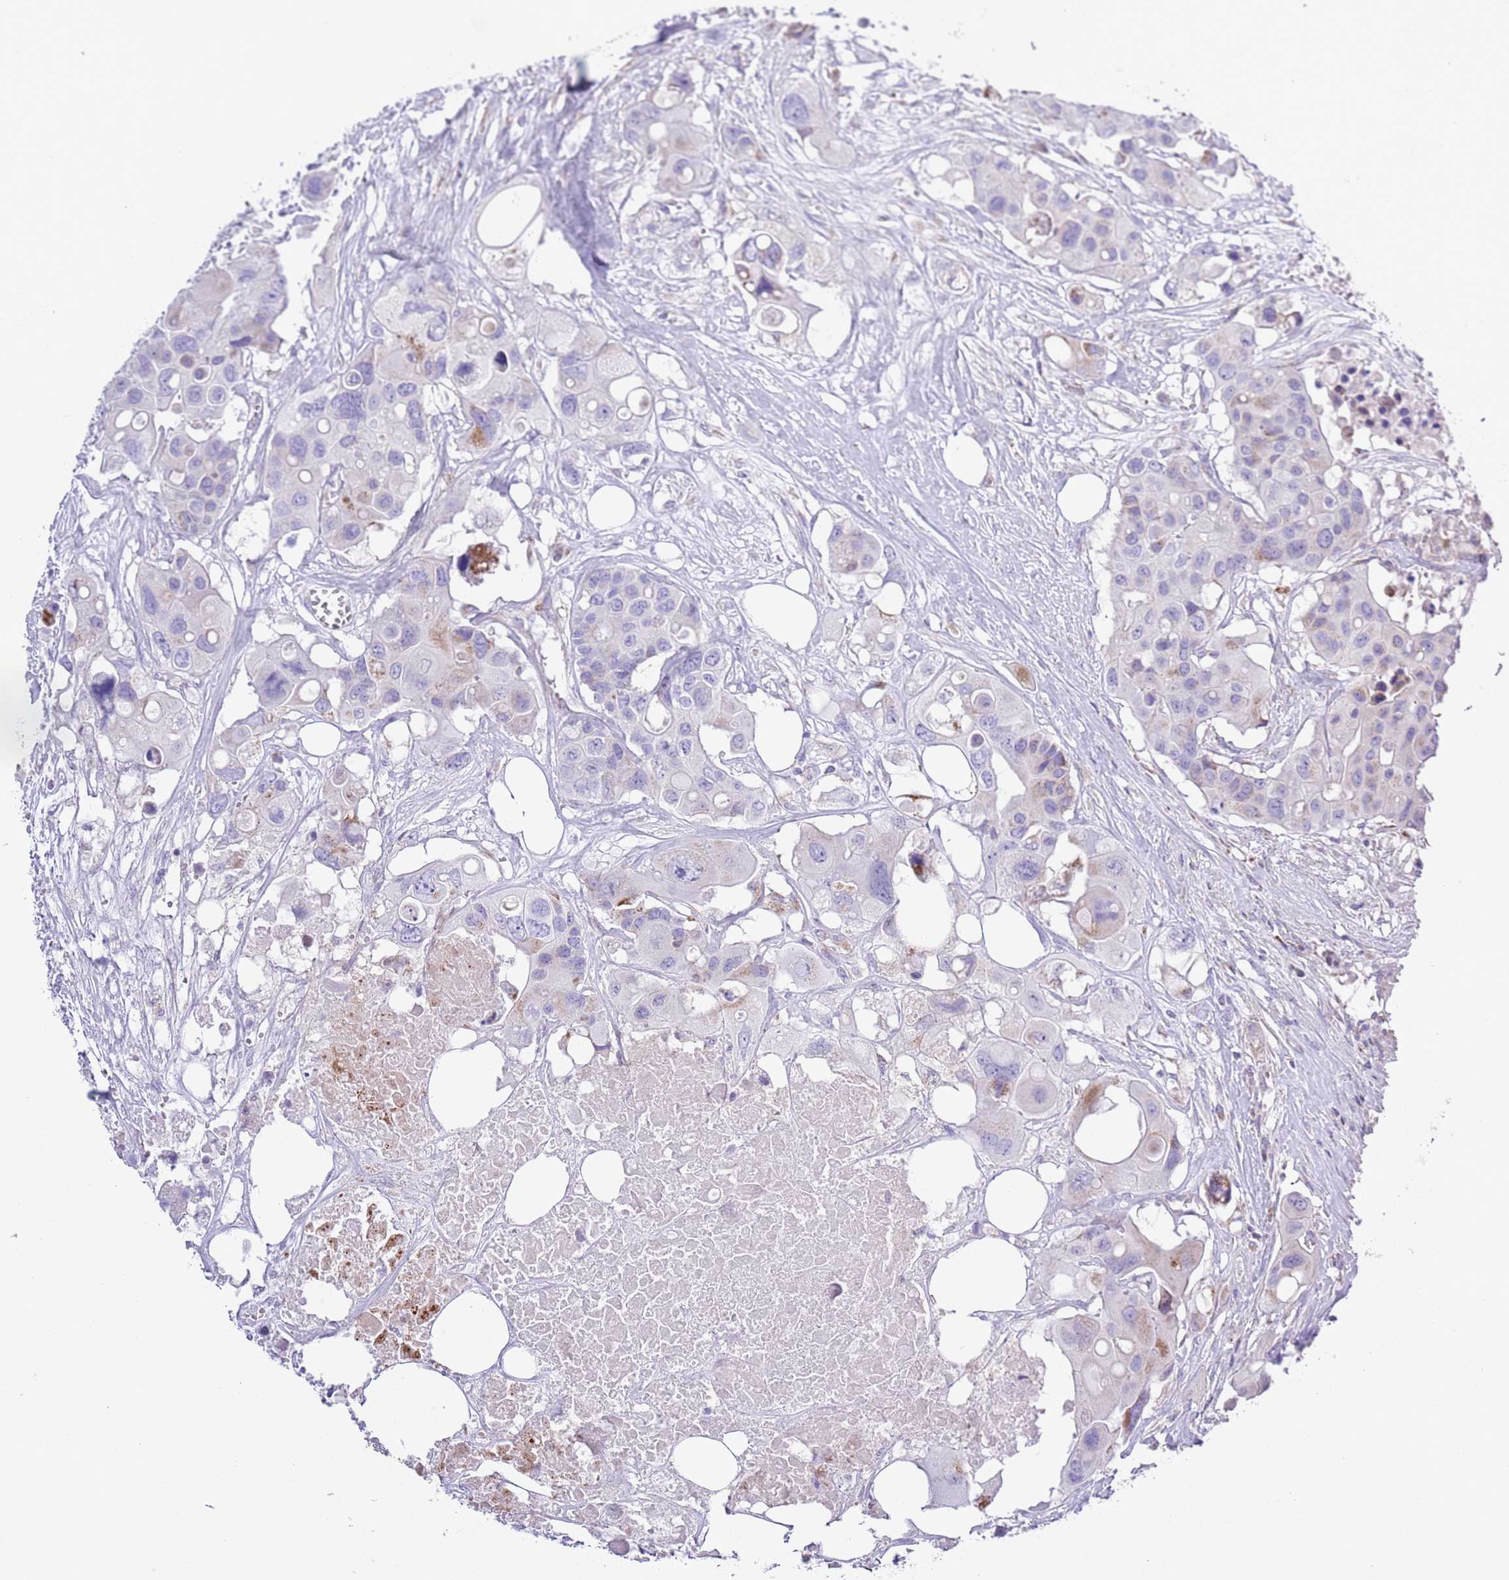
{"staining": {"intensity": "negative", "quantity": "none", "location": "none"}, "tissue": "colorectal cancer", "cell_type": "Tumor cells", "image_type": "cancer", "snomed": [{"axis": "morphology", "description": "Adenocarcinoma, NOS"}, {"axis": "topography", "description": "Colon"}], "caption": "The photomicrograph displays no staining of tumor cells in adenocarcinoma (colorectal).", "gene": "ATP6V1B1", "patient": {"sex": "male", "age": 77}}